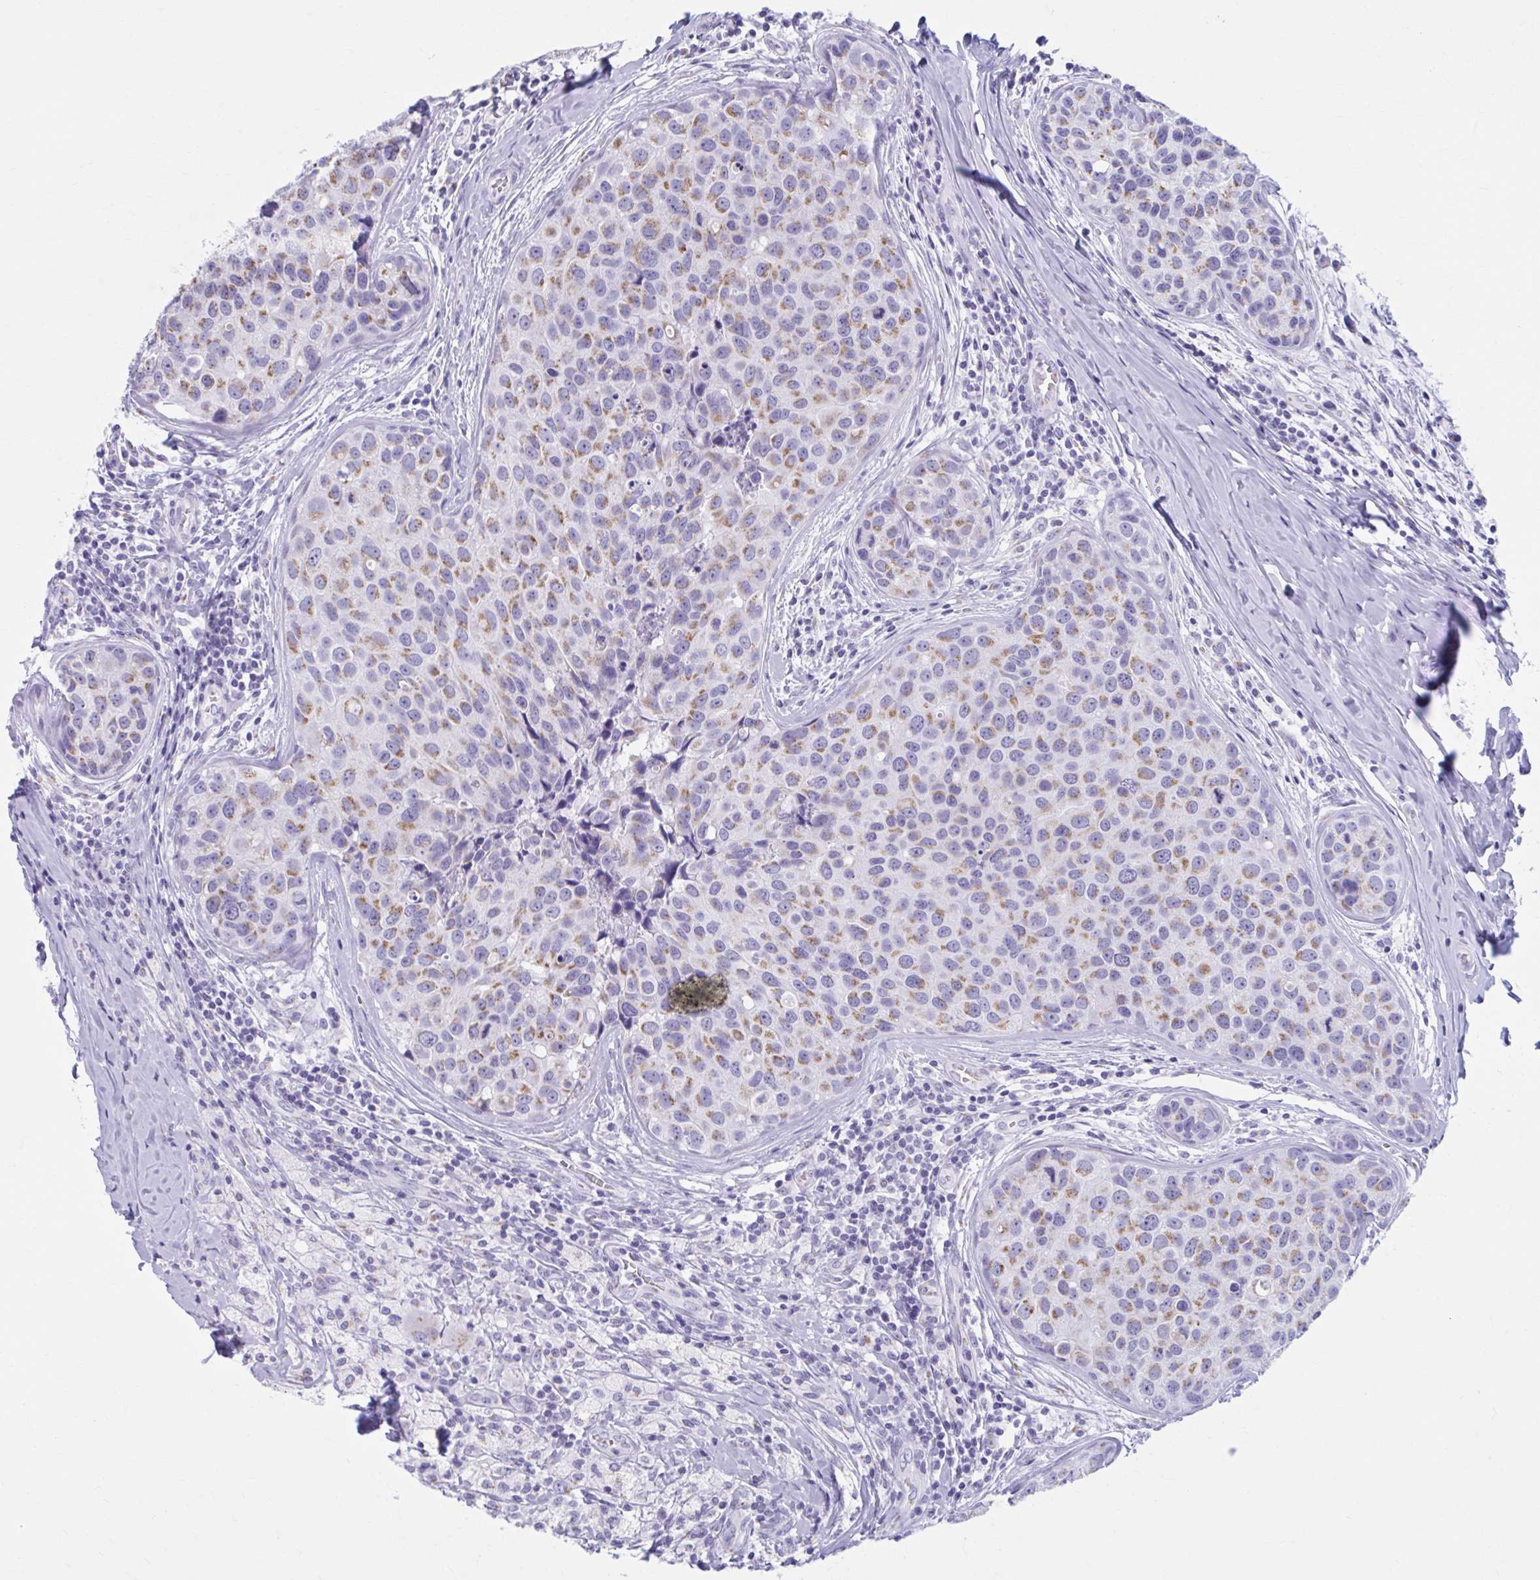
{"staining": {"intensity": "moderate", "quantity": ">75%", "location": "cytoplasmic/membranous"}, "tissue": "breast cancer", "cell_type": "Tumor cells", "image_type": "cancer", "snomed": [{"axis": "morphology", "description": "Duct carcinoma"}, {"axis": "topography", "description": "Breast"}], "caption": "An immunohistochemistry (IHC) micrograph of neoplastic tissue is shown. Protein staining in brown labels moderate cytoplasmic/membranous positivity in breast cancer (invasive ductal carcinoma) within tumor cells. Nuclei are stained in blue.", "gene": "KCNE2", "patient": {"sex": "female", "age": 24}}